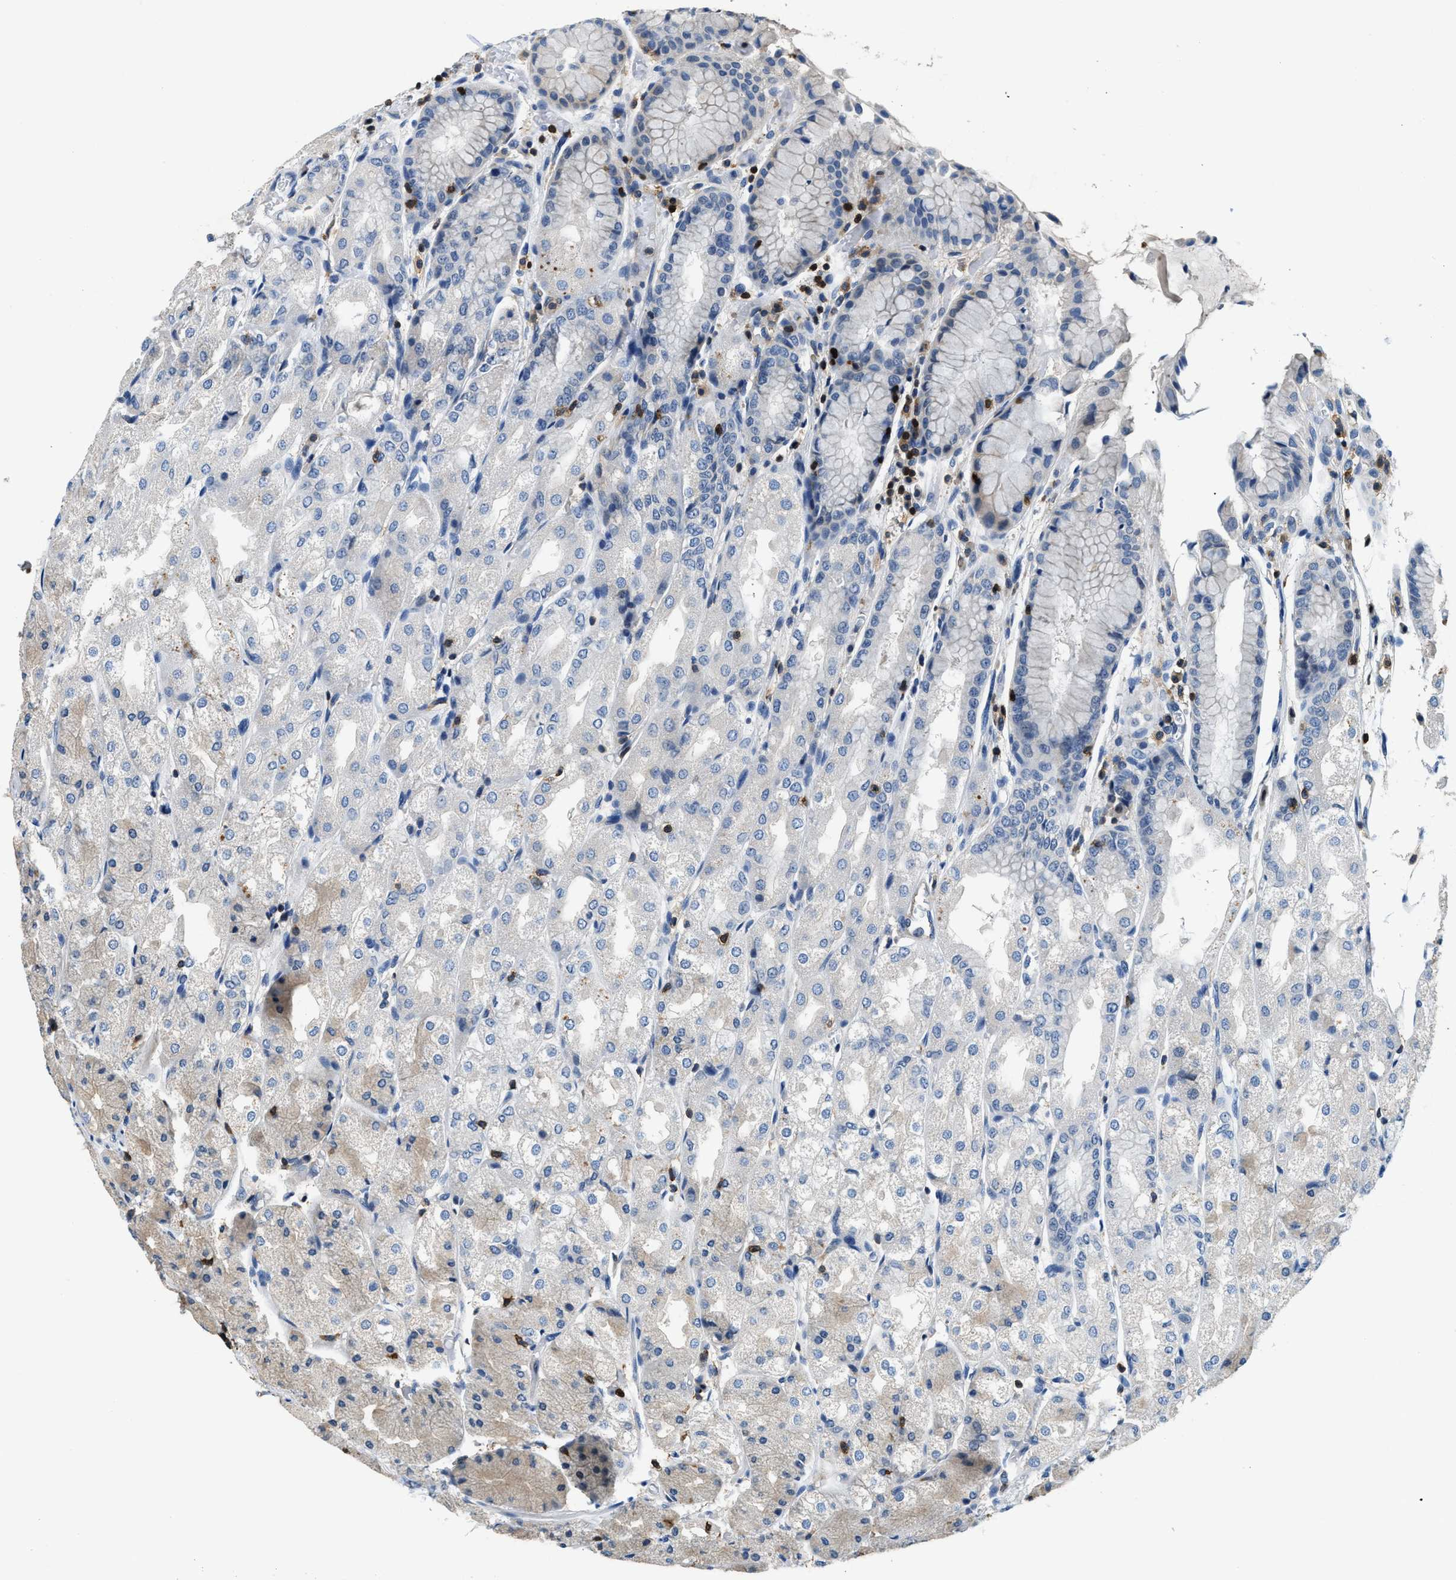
{"staining": {"intensity": "weak", "quantity": "25%-75%", "location": "cytoplasmic/membranous"}, "tissue": "stomach", "cell_type": "Glandular cells", "image_type": "normal", "snomed": [{"axis": "morphology", "description": "Normal tissue, NOS"}, {"axis": "topography", "description": "Stomach, upper"}], "caption": "Glandular cells show low levels of weak cytoplasmic/membranous staining in about 25%-75% of cells in benign human stomach.", "gene": "MYO1G", "patient": {"sex": "male", "age": 72}}